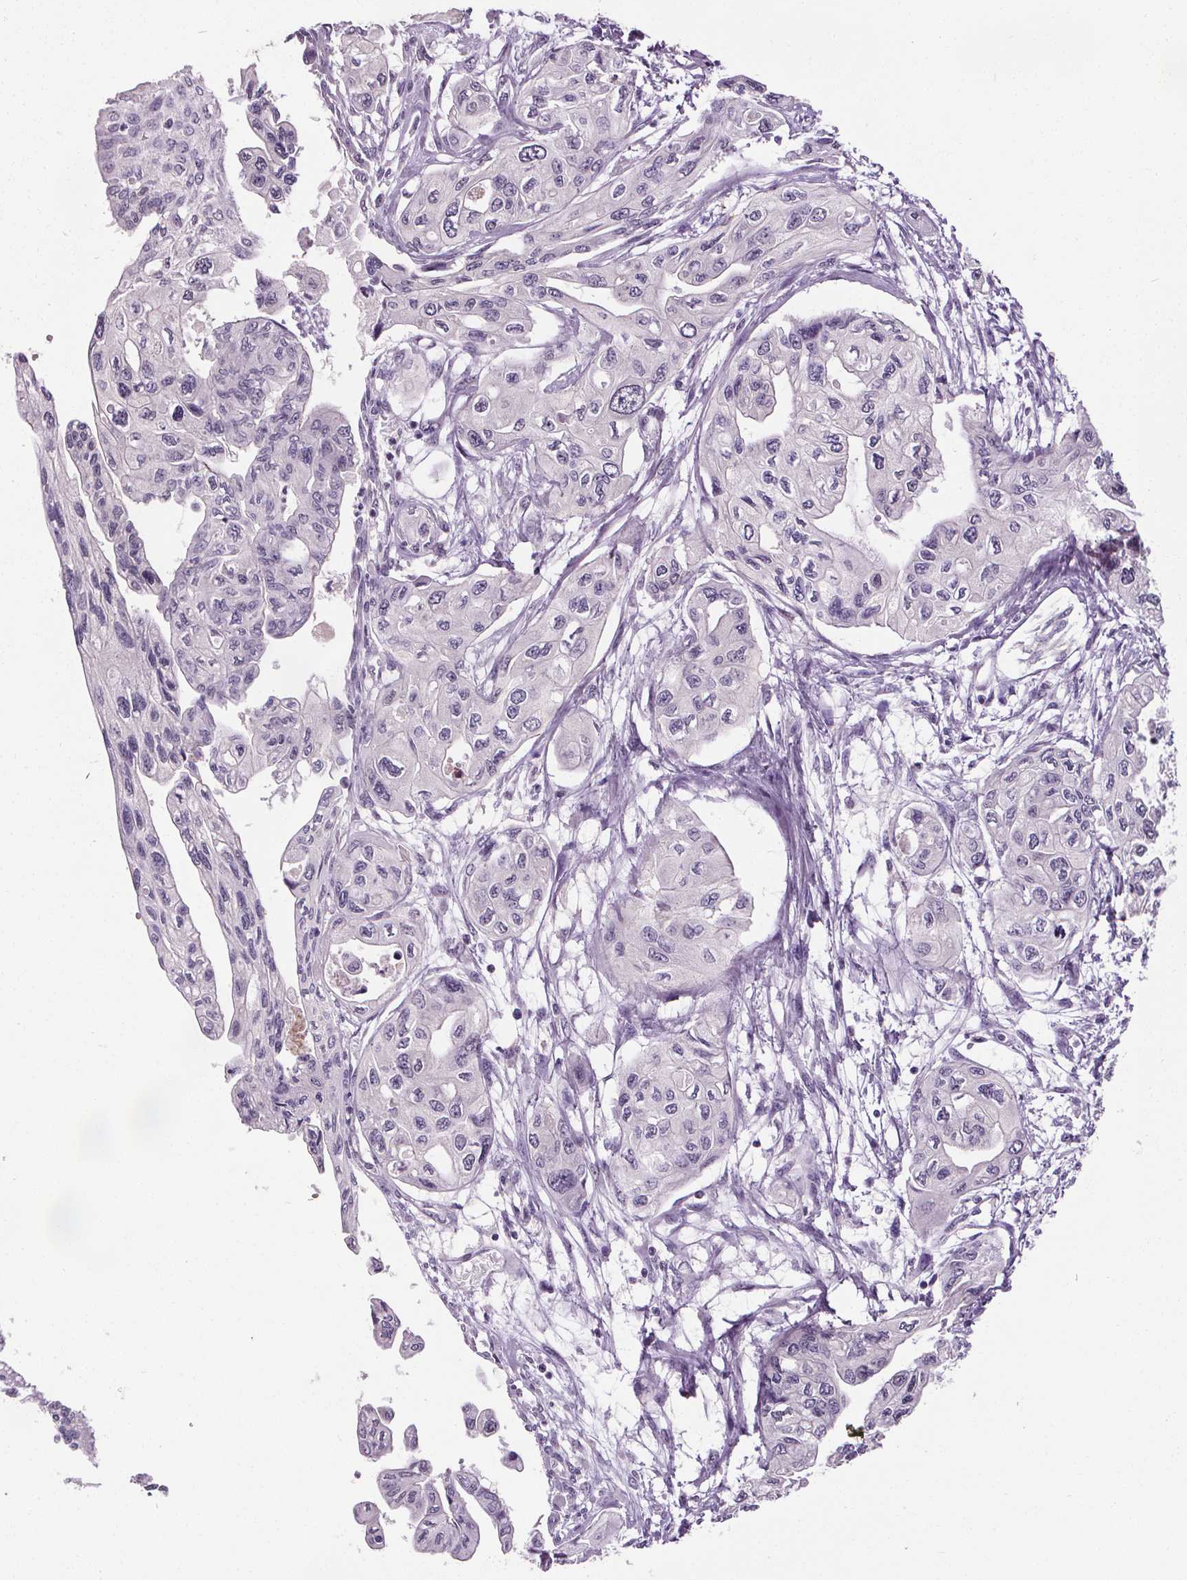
{"staining": {"intensity": "negative", "quantity": "none", "location": "none"}, "tissue": "pancreatic cancer", "cell_type": "Tumor cells", "image_type": "cancer", "snomed": [{"axis": "morphology", "description": "Adenocarcinoma, NOS"}, {"axis": "topography", "description": "Pancreas"}], "caption": "This is a image of IHC staining of pancreatic cancer (adenocarcinoma), which shows no positivity in tumor cells.", "gene": "SLC2A9", "patient": {"sex": "female", "age": 76}}